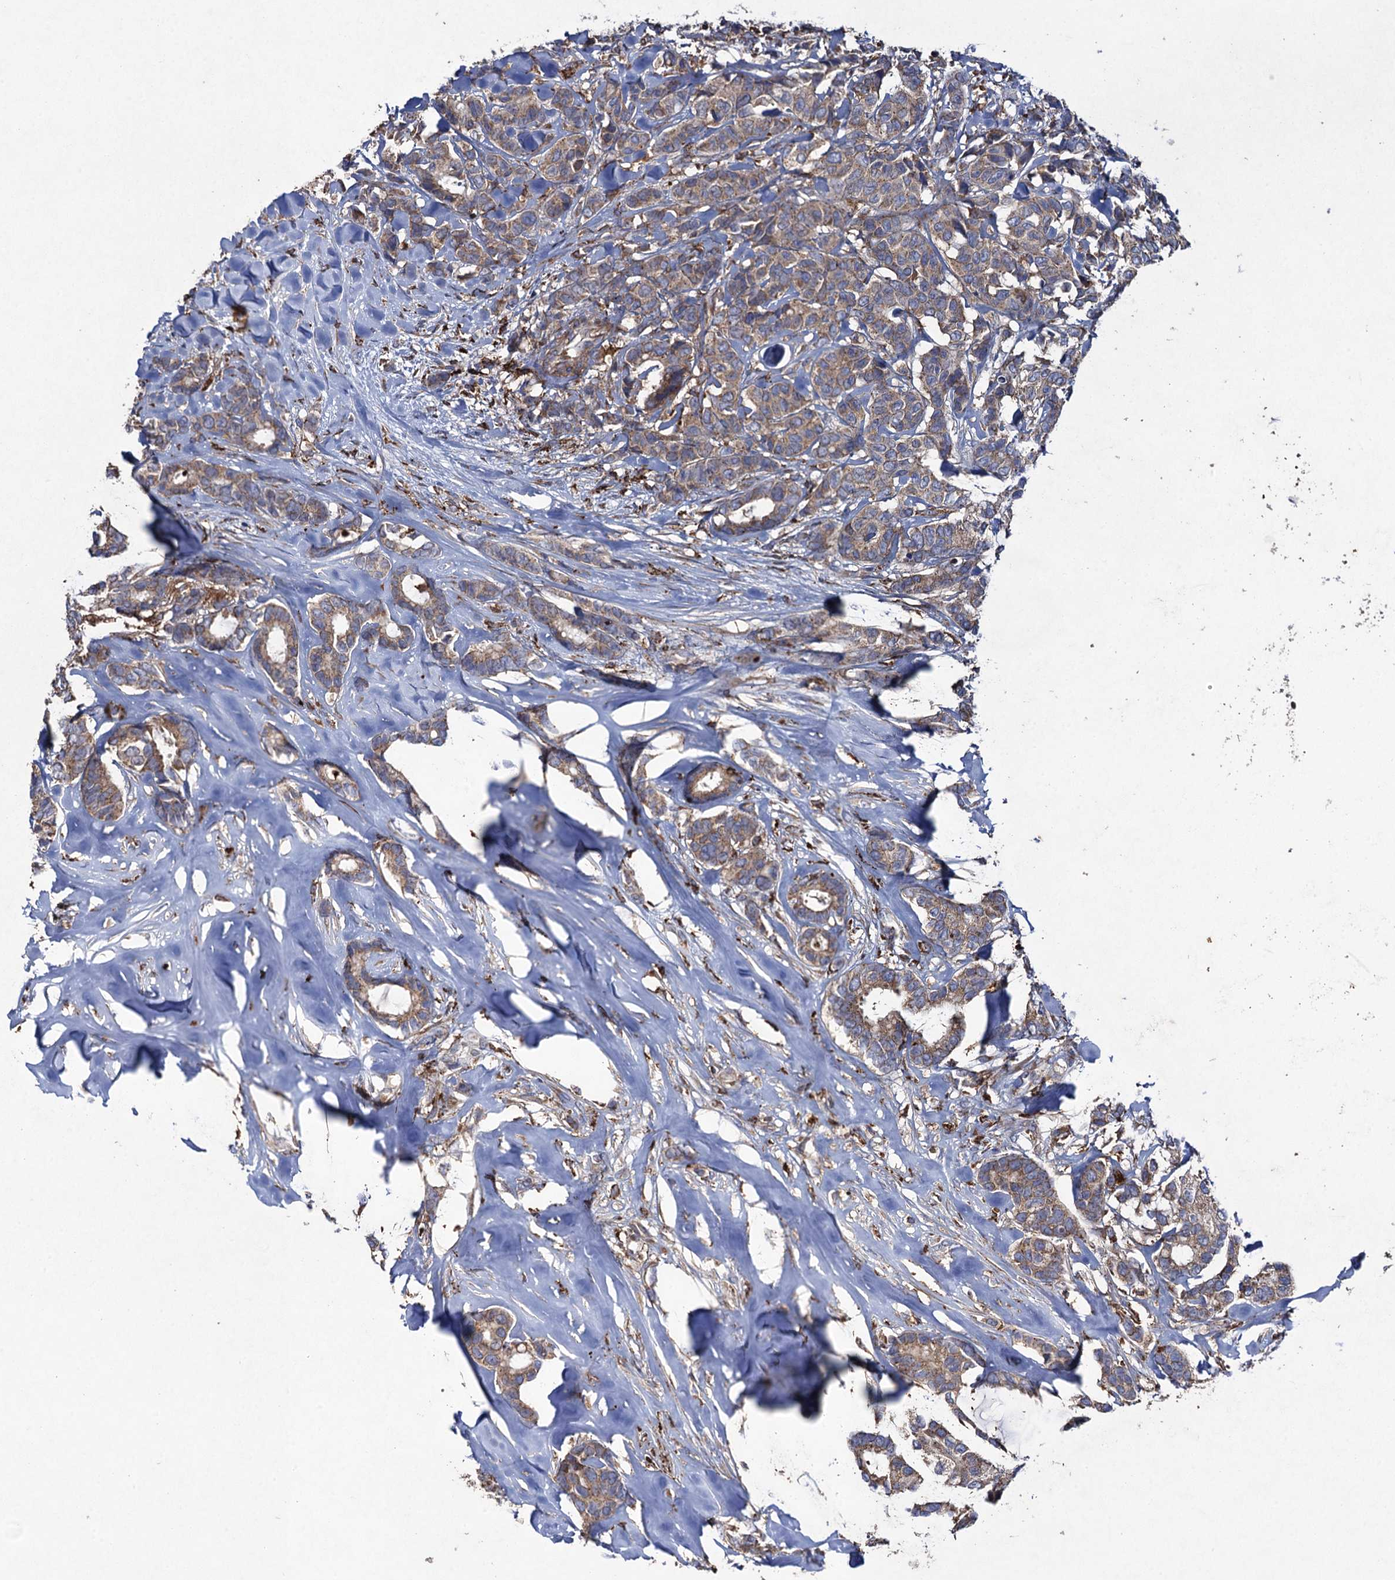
{"staining": {"intensity": "moderate", "quantity": ">75%", "location": "cytoplasmic/membranous"}, "tissue": "breast cancer", "cell_type": "Tumor cells", "image_type": "cancer", "snomed": [{"axis": "morphology", "description": "Duct carcinoma"}, {"axis": "topography", "description": "Breast"}], "caption": "High-magnification brightfield microscopy of breast cancer stained with DAB (brown) and counterstained with hematoxylin (blue). tumor cells exhibit moderate cytoplasmic/membranous positivity is present in approximately>75% of cells.", "gene": "TXNDC11", "patient": {"sex": "female", "age": 87}}